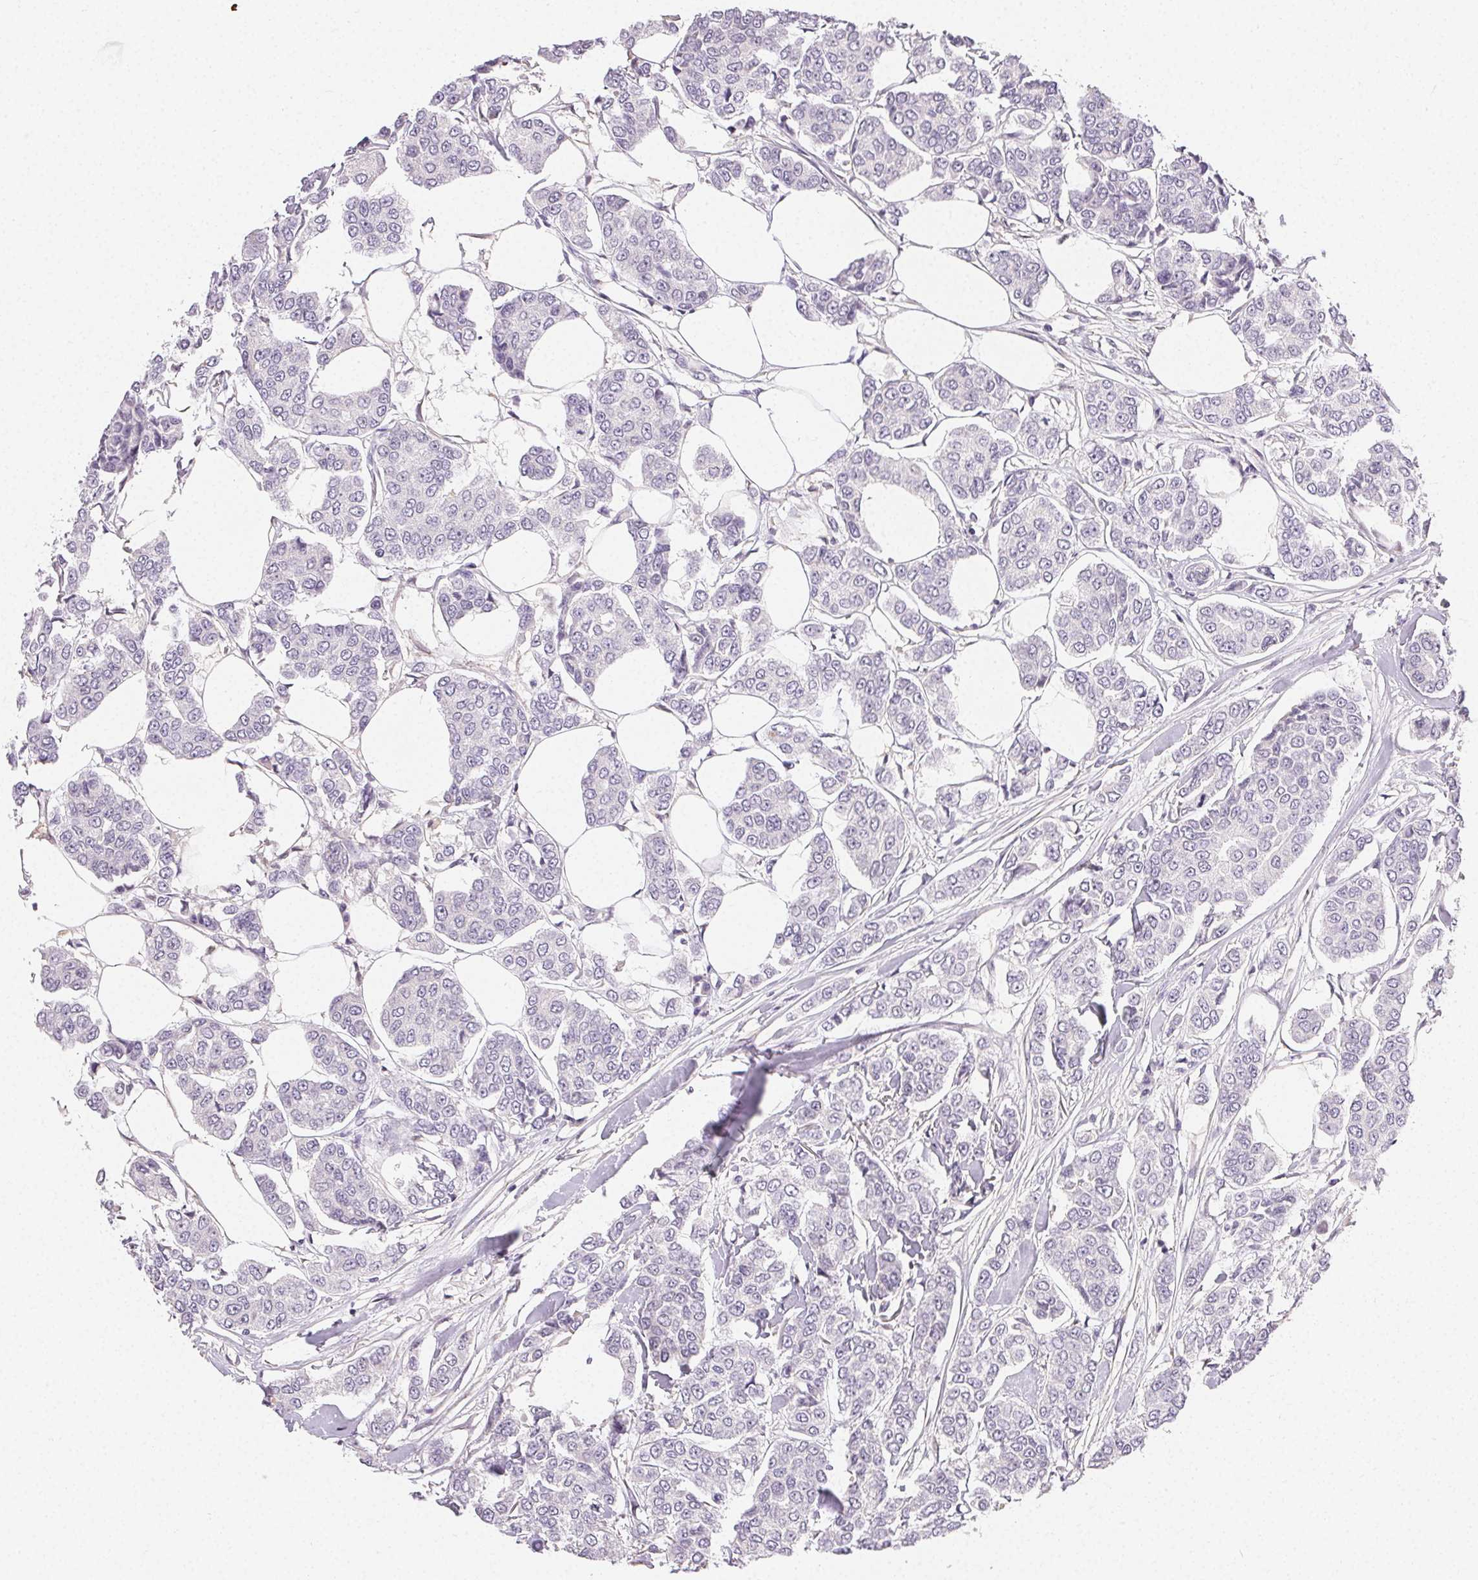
{"staining": {"intensity": "negative", "quantity": "none", "location": "none"}, "tissue": "breast cancer", "cell_type": "Tumor cells", "image_type": "cancer", "snomed": [{"axis": "morphology", "description": "Duct carcinoma"}, {"axis": "topography", "description": "Breast"}], "caption": "Human breast invasive ductal carcinoma stained for a protein using immunohistochemistry demonstrates no expression in tumor cells.", "gene": "TMEM174", "patient": {"sex": "female", "age": 94}}